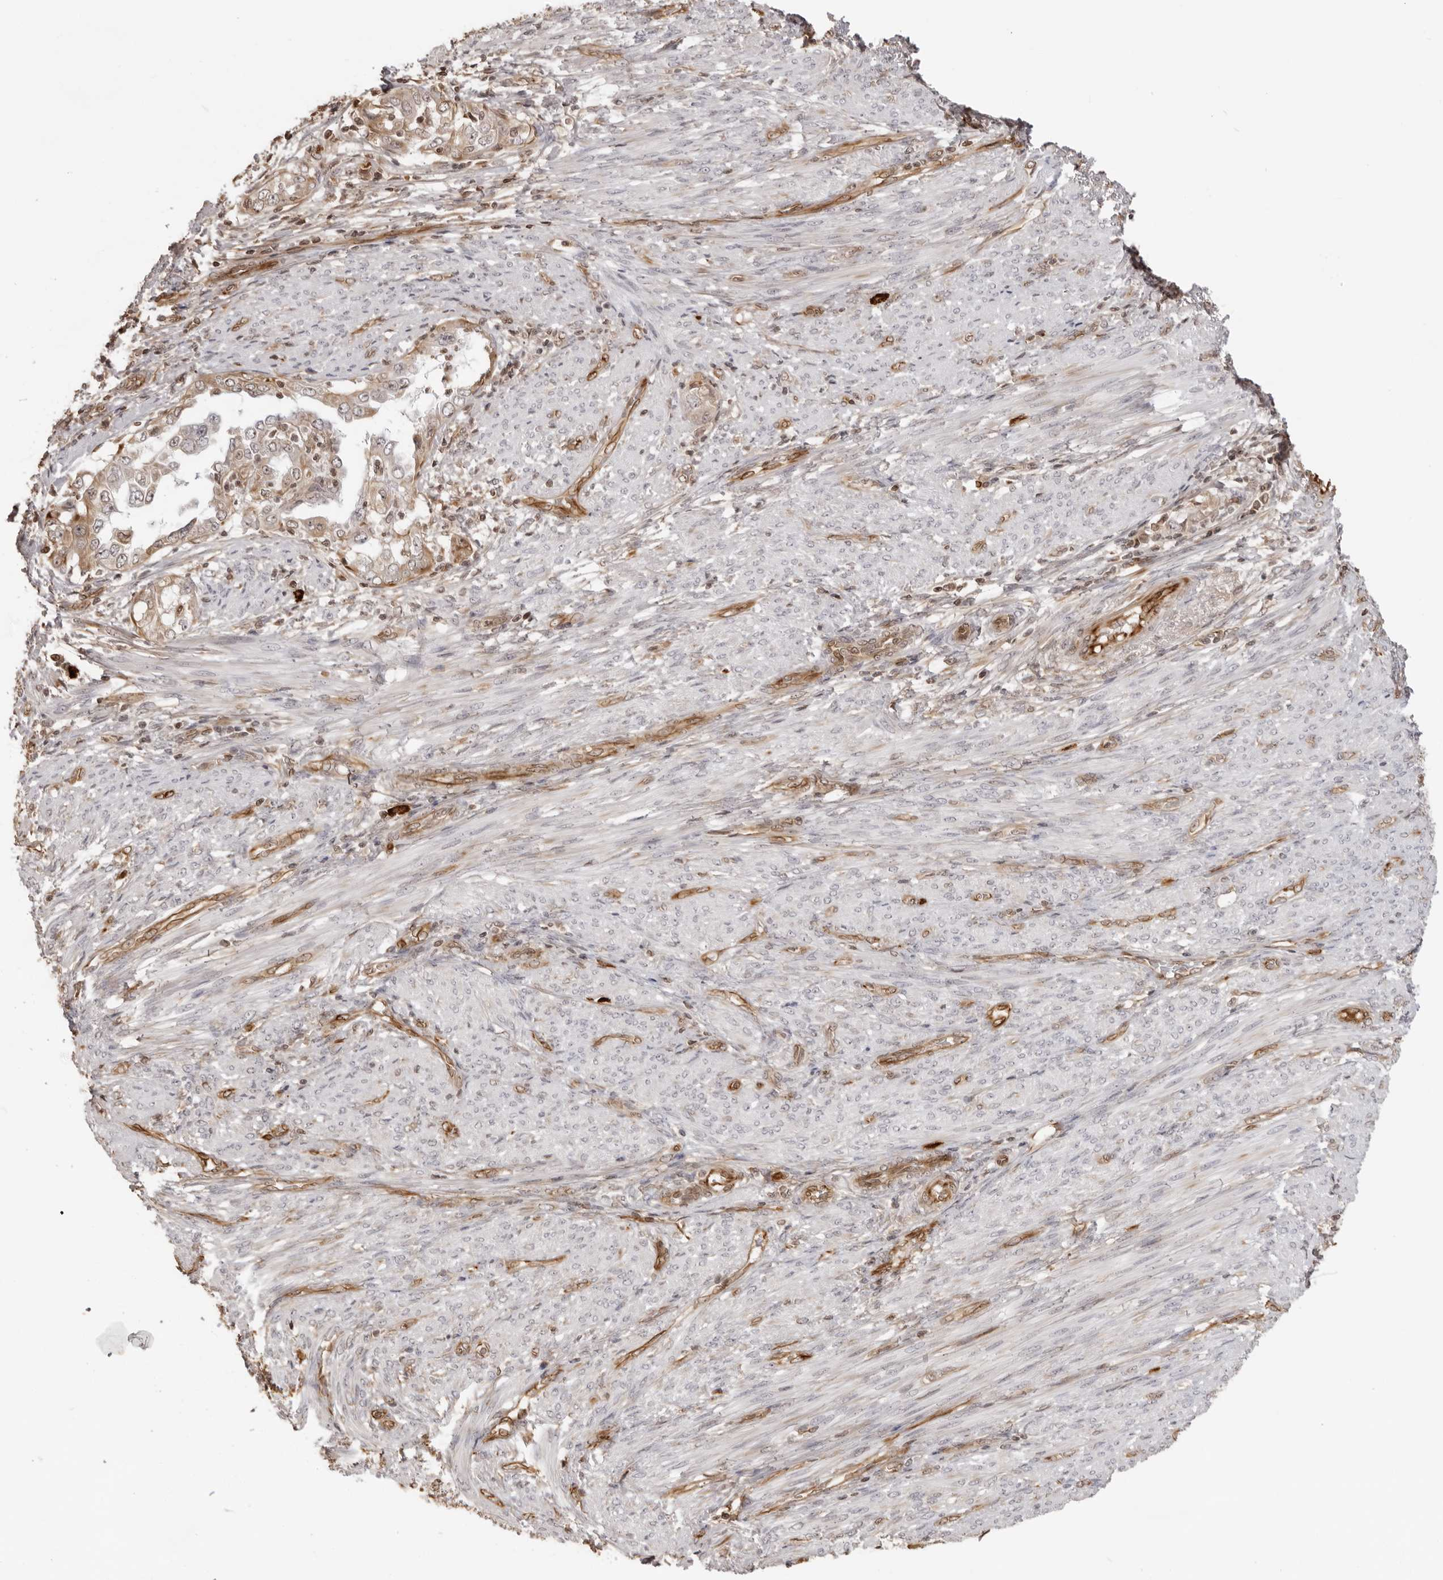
{"staining": {"intensity": "weak", "quantity": "25%-75%", "location": "cytoplasmic/membranous"}, "tissue": "endometrial cancer", "cell_type": "Tumor cells", "image_type": "cancer", "snomed": [{"axis": "morphology", "description": "Adenocarcinoma, NOS"}, {"axis": "topography", "description": "Endometrium"}], "caption": "Protein expression analysis of human endometrial cancer (adenocarcinoma) reveals weak cytoplasmic/membranous staining in about 25%-75% of tumor cells. (Brightfield microscopy of DAB IHC at high magnification).", "gene": "DYNLT5", "patient": {"sex": "female", "age": 85}}